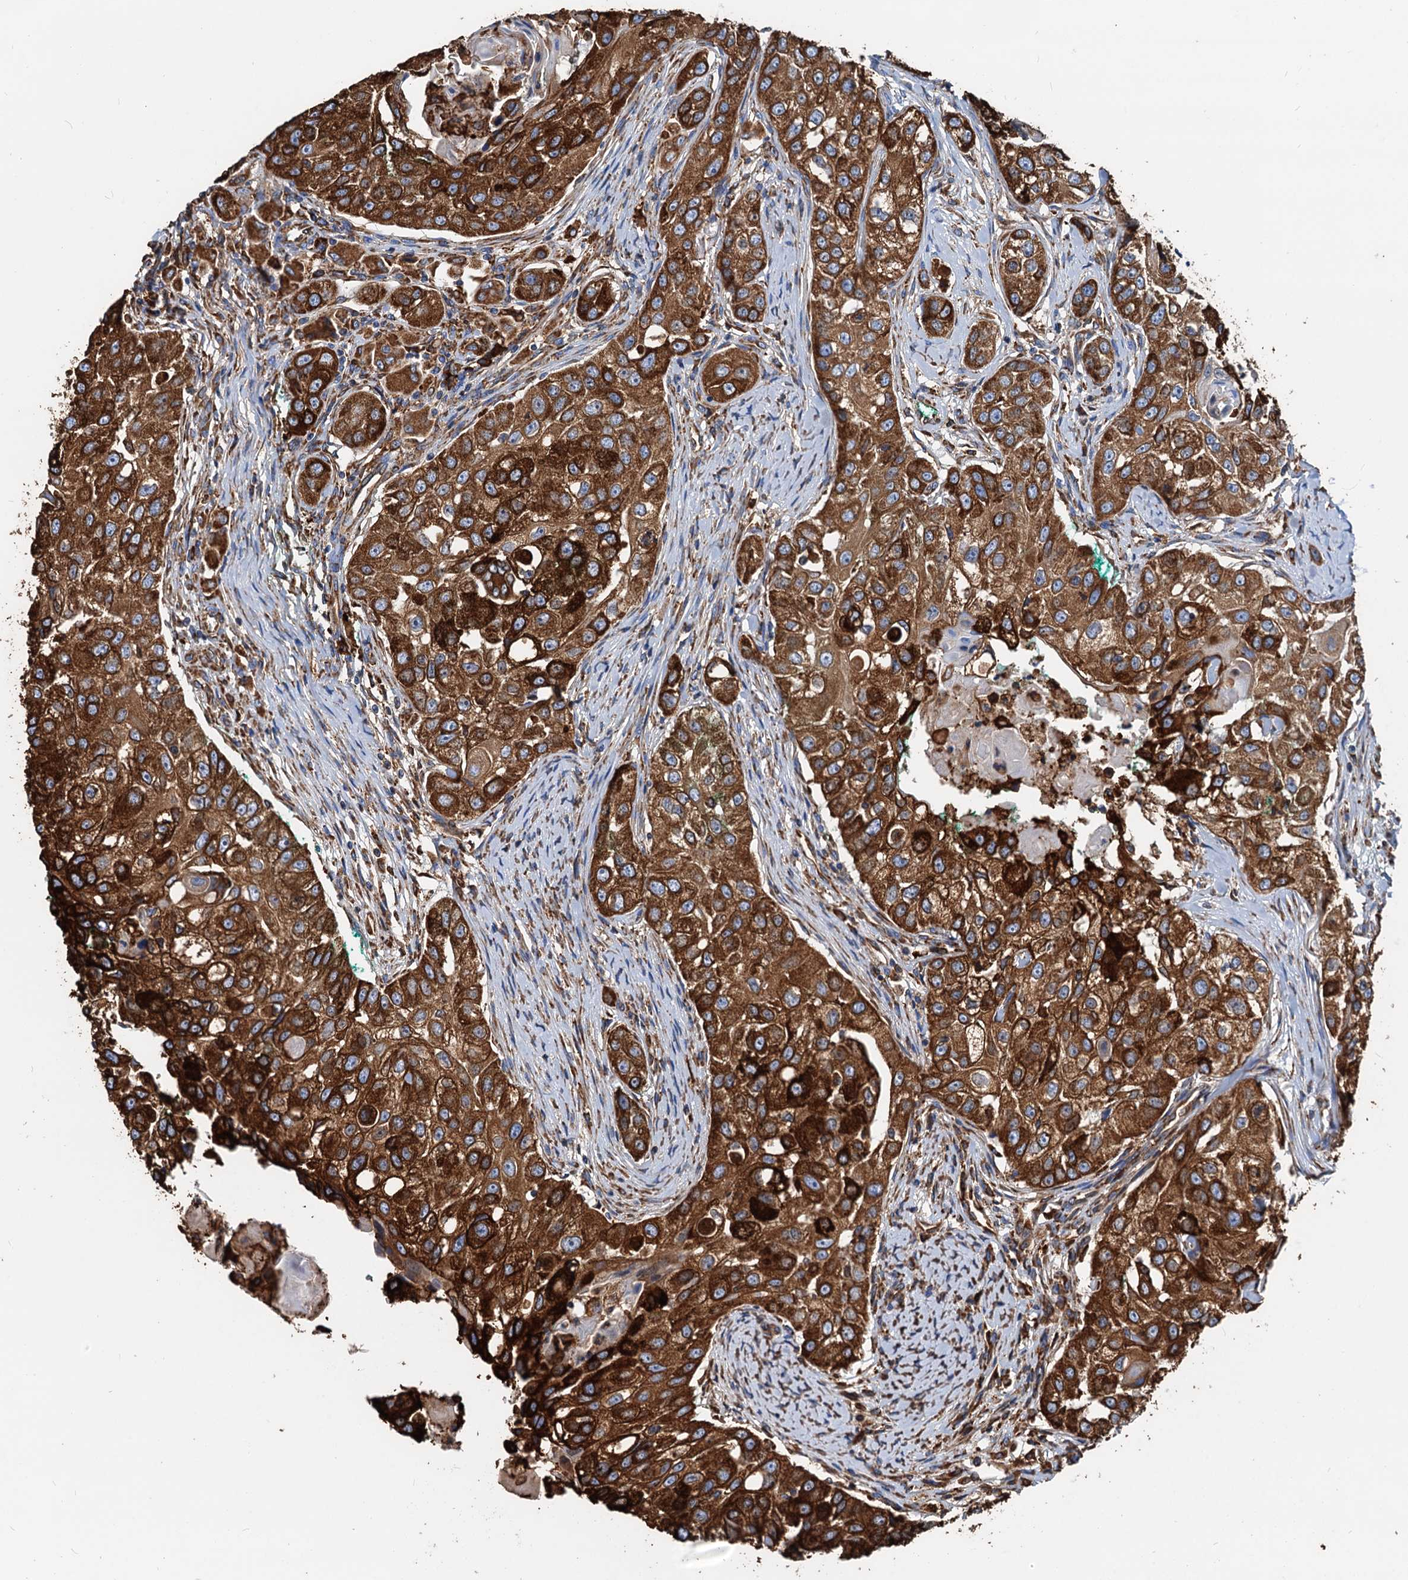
{"staining": {"intensity": "strong", "quantity": ">75%", "location": "cytoplasmic/membranous"}, "tissue": "head and neck cancer", "cell_type": "Tumor cells", "image_type": "cancer", "snomed": [{"axis": "morphology", "description": "Normal tissue, NOS"}, {"axis": "morphology", "description": "Squamous cell carcinoma, NOS"}, {"axis": "topography", "description": "Skeletal muscle"}, {"axis": "topography", "description": "Head-Neck"}], "caption": "This image reveals IHC staining of squamous cell carcinoma (head and neck), with high strong cytoplasmic/membranous staining in about >75% of tumor cells.", "gene": "HSPA5", "patient": {"sex": "male", "age": 51}}